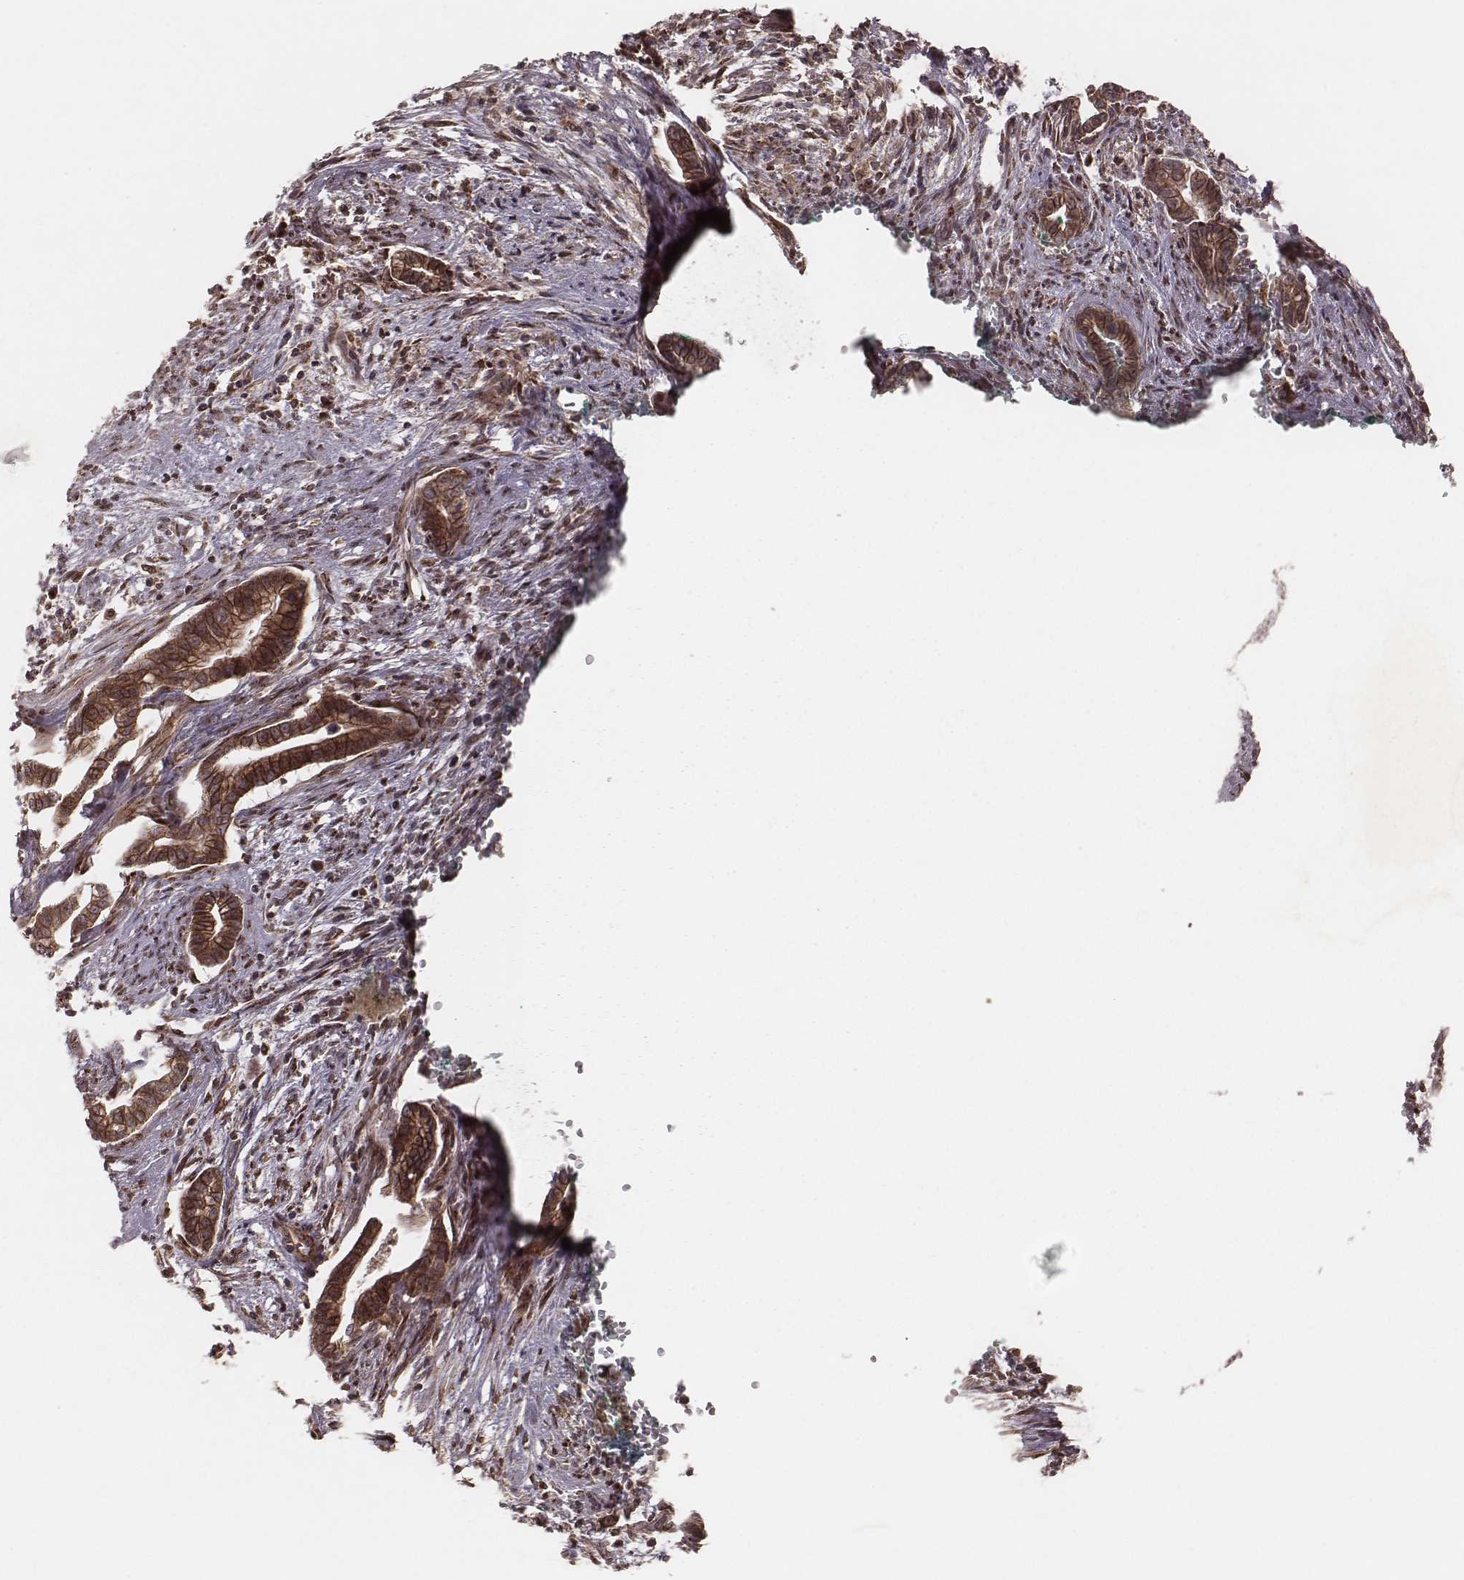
{"staining": {"intensity": "strong", "quantity": ">75%", "location": "cytoplasmic/membranous"}, "tissue": "cervical cancer", "cell_type": "Tumor cells", "image_type": "cancer", "snomed": [{"axis": "morphology", "description": "Adenocarcinoma, NOS"}, {"axis": "topography", "description": "Cervix"}], "caption": "High-power microscopy captured an immunohistochemistry photomicrograph of adenocarcinoma (cervical), revealing strong cytoplasmic/membranous staining in about >75% of tumor cells.", "gene": "MYO19", "patient": {"sex": "female", "age": 62}}